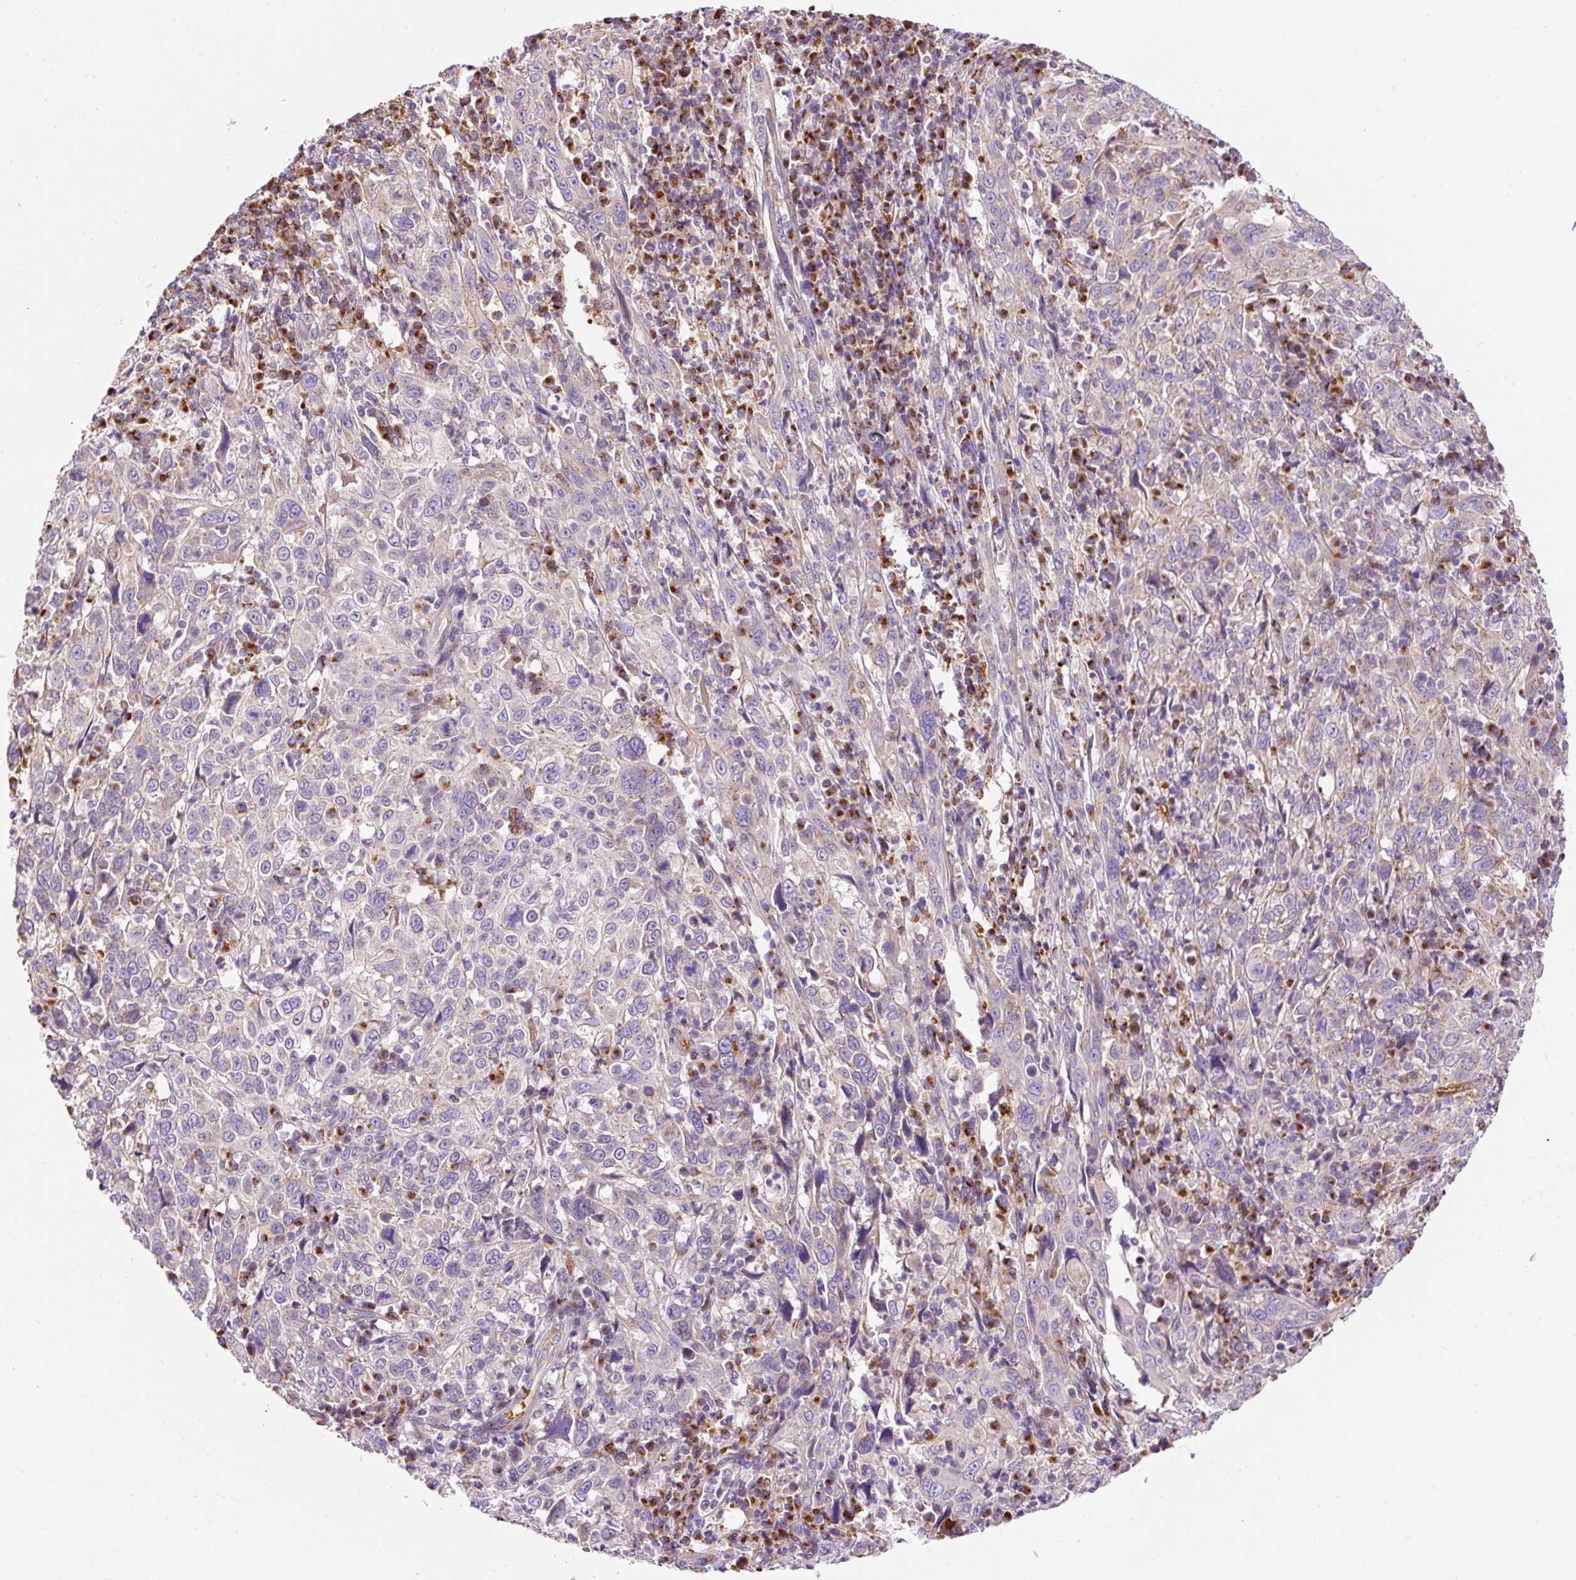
{"staining": {"intensity": "negative", "quantity": "none", "location": "none"}, "tissue": "cervical cancer", "cell_type": "Tumor cells", "image_type": "cancer", "snomed": [{"axis": "morphology", "description": "Squamous cell carcinoma, NOS"}, {"axis": "topography", "description": "Cervix"}], "caption": "Photomicrograph shows no protein positivity in tumor cells of cervical cancer (squamous cell carcinoma) tissue.", "gene": "PRRC2A", "patient": {"sex": "female", "age": 46}}